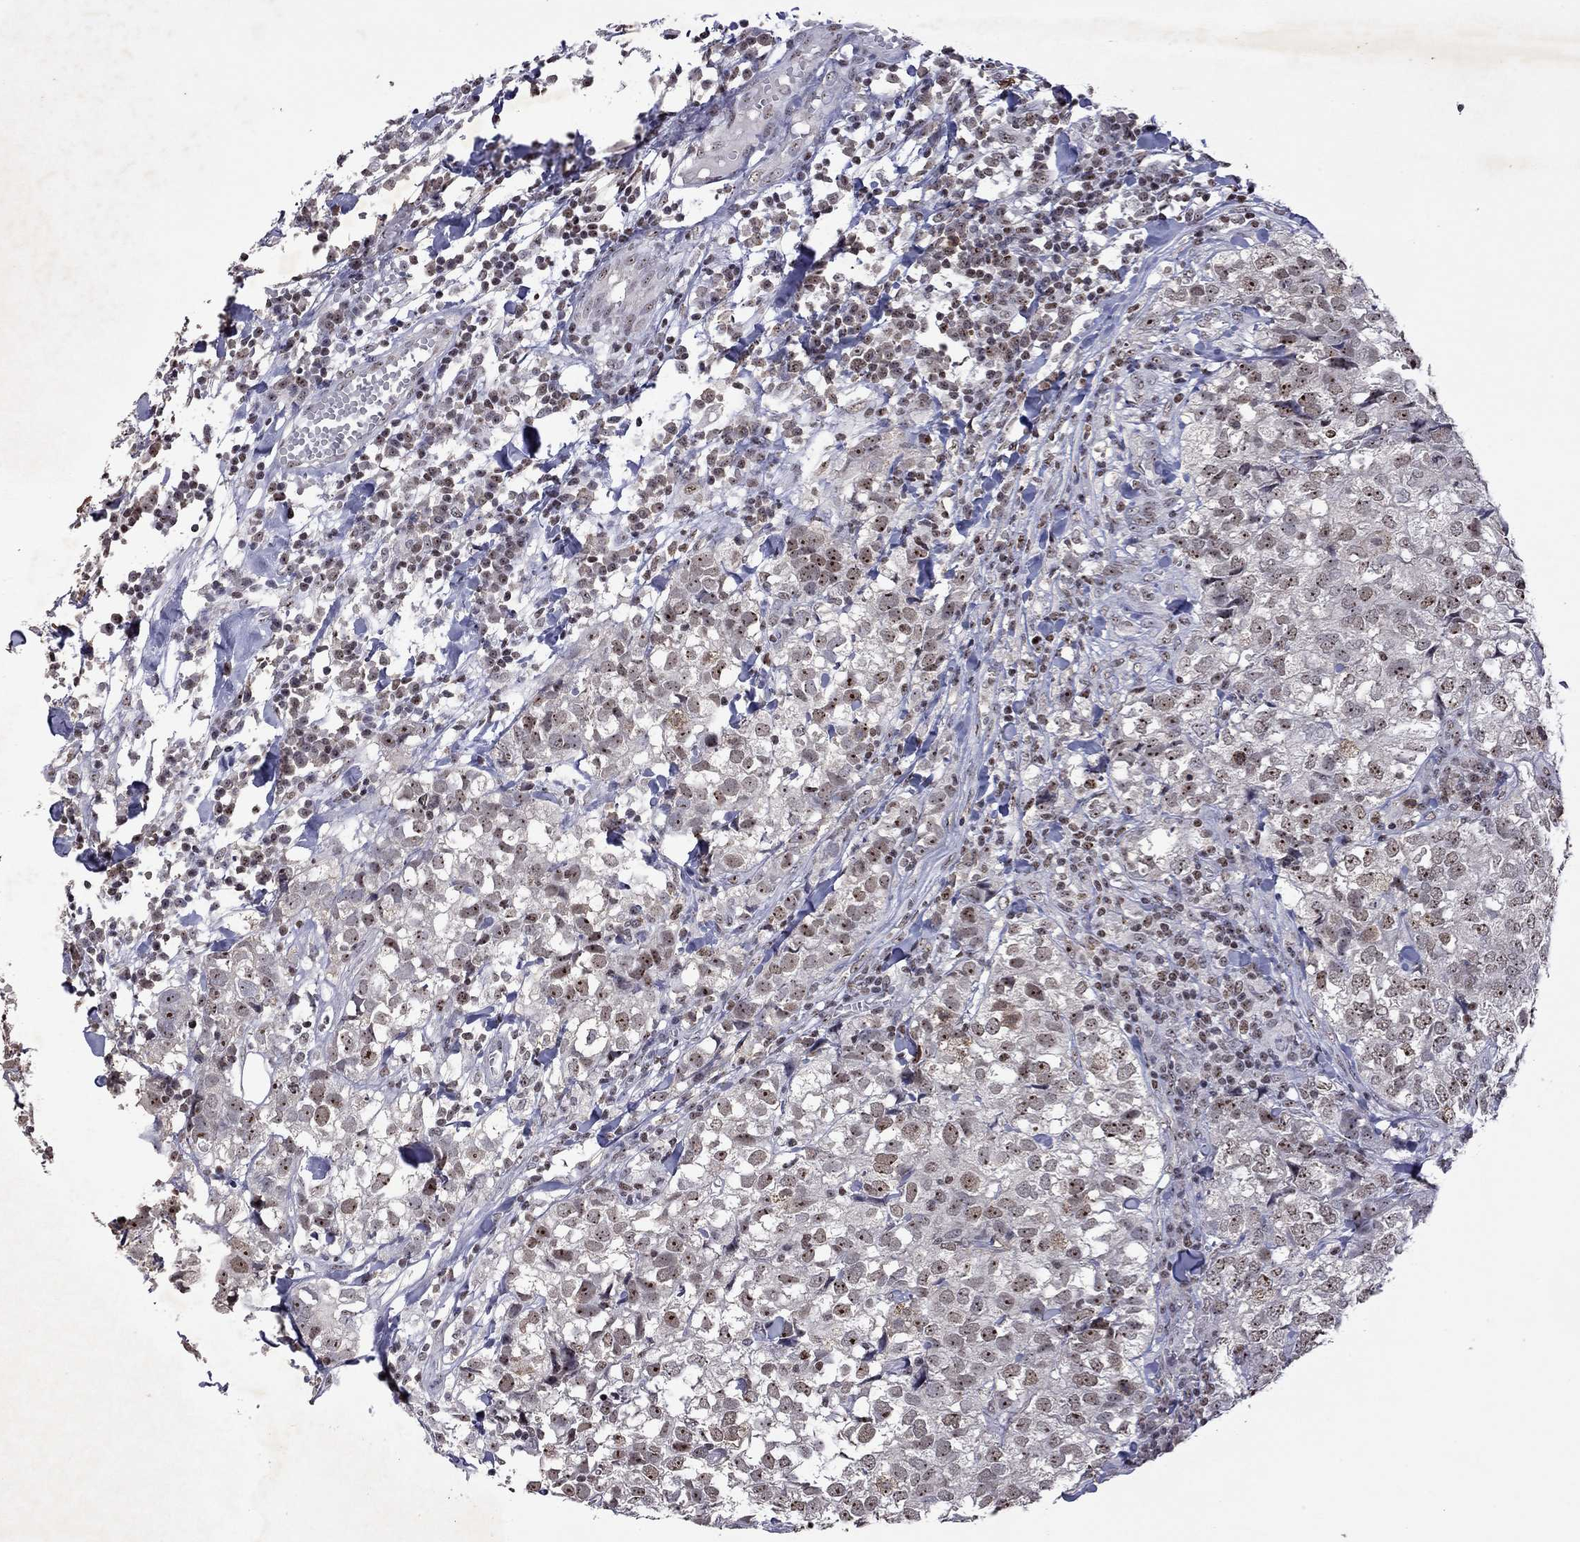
{"staining": {"intensity": "strong", "quantity": "<25%", "location": "nuclear"}, "tissue": "breast cancer", "cell_type": "Tumor cells", "image_type": "cancer", "snomed": [{"axis": "morphology", "description": "Duct carcinoma"}, {"axis": "topography", "description": "Breast"}], "caption": "Immunohistochemistry (IHC) histopathology image of intraductal carcinoma (breast) stained for a protein (brown), which reveals medium levels of strong nuclear expression in approximately <25% of tumor cells.", "gene": "SPOUT1", "patient": {"sex": "female", "age": 30}}